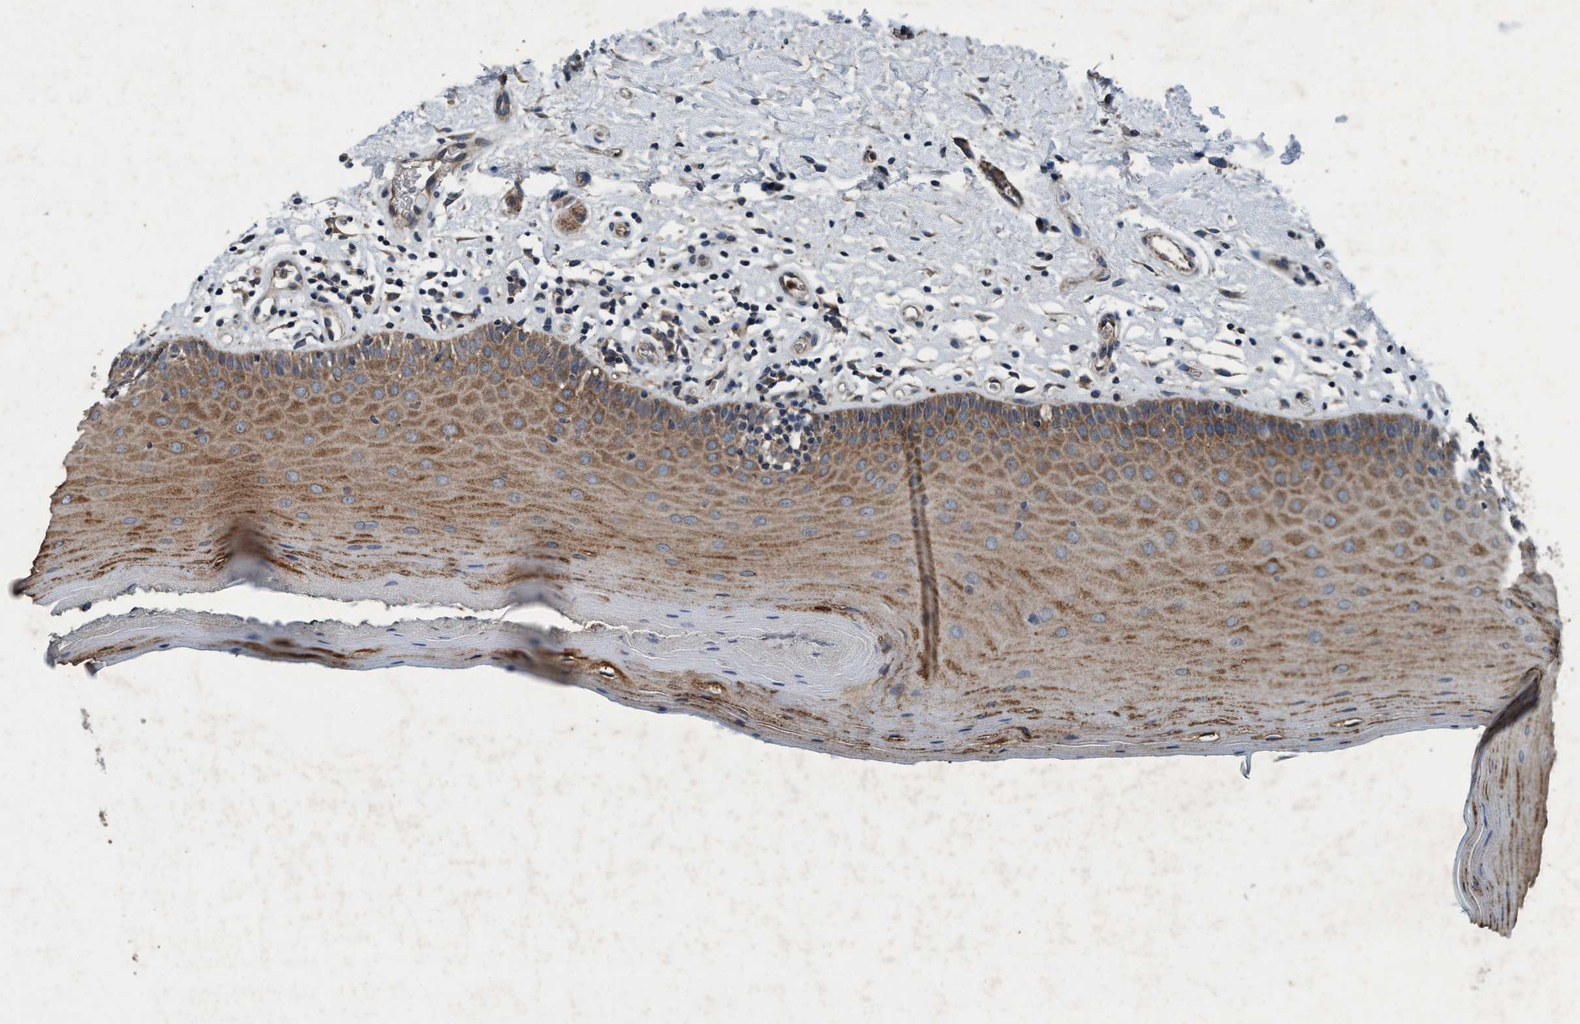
{"staining": {"intensity": "strong", "quantity": ">75%", "location": "cytoplasmic/membranous"}, "tissue": "oral mucosa", "cell_type": "Squamous epithelial cells", "image_type": "normal", "snomed": [{"axis": "morphology", "description": "Normal tissue, NOS"}, {"axis": "topography", "description": "Skeletal muscle"}, {"axis": "topography", "description": "Oral tissue"}], "caption": "DAB (3,3'-diaminobenzidine) immunohistochemical staining of unremarkable human oral mucosa reveals strong cytoplasmic/membranous protein expression in approximately >75% of squamous epithelial cells.", "gene": "AKT1S1", "patient": {"sex": "male", "age": 58}}